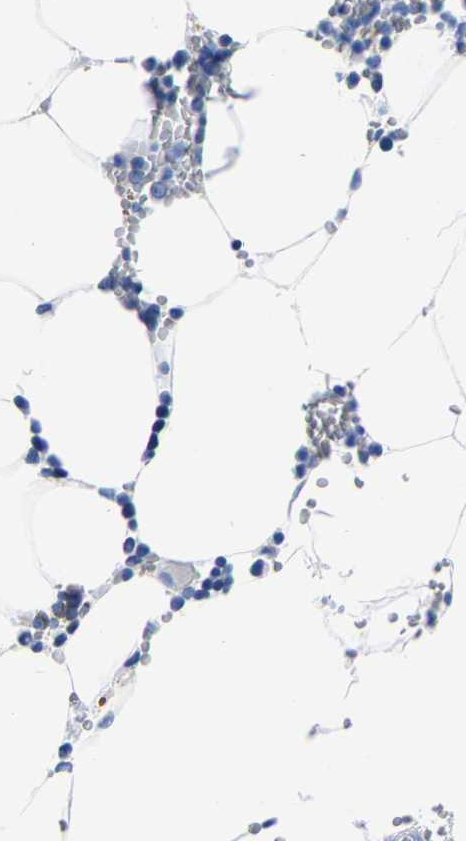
{"staining": {"intensity": "negative", "quantity": "none", "location": "none"}, "tissue": "bone marrow", "cell_type": "Hematopoietic cells", "image_type": "normal", "snomed": [{"axis": "morphology", "description": "Normal tissue, NOS"}, {"axis": "topography", "description": "Bone marrow"}], "caption": "A micrograph of bone marrow stained for a protein reveals no brown staining in hematopoietic cells. (Stains: DAB (3,3'-diaminobenzidine) immunohistochemistry (IHC) with hematoxylin counter stain, Microscopy: brightfield microscopy at high magnification).", "gene": "IMPG2", "patient": {"sex": "male", "age": 70}}